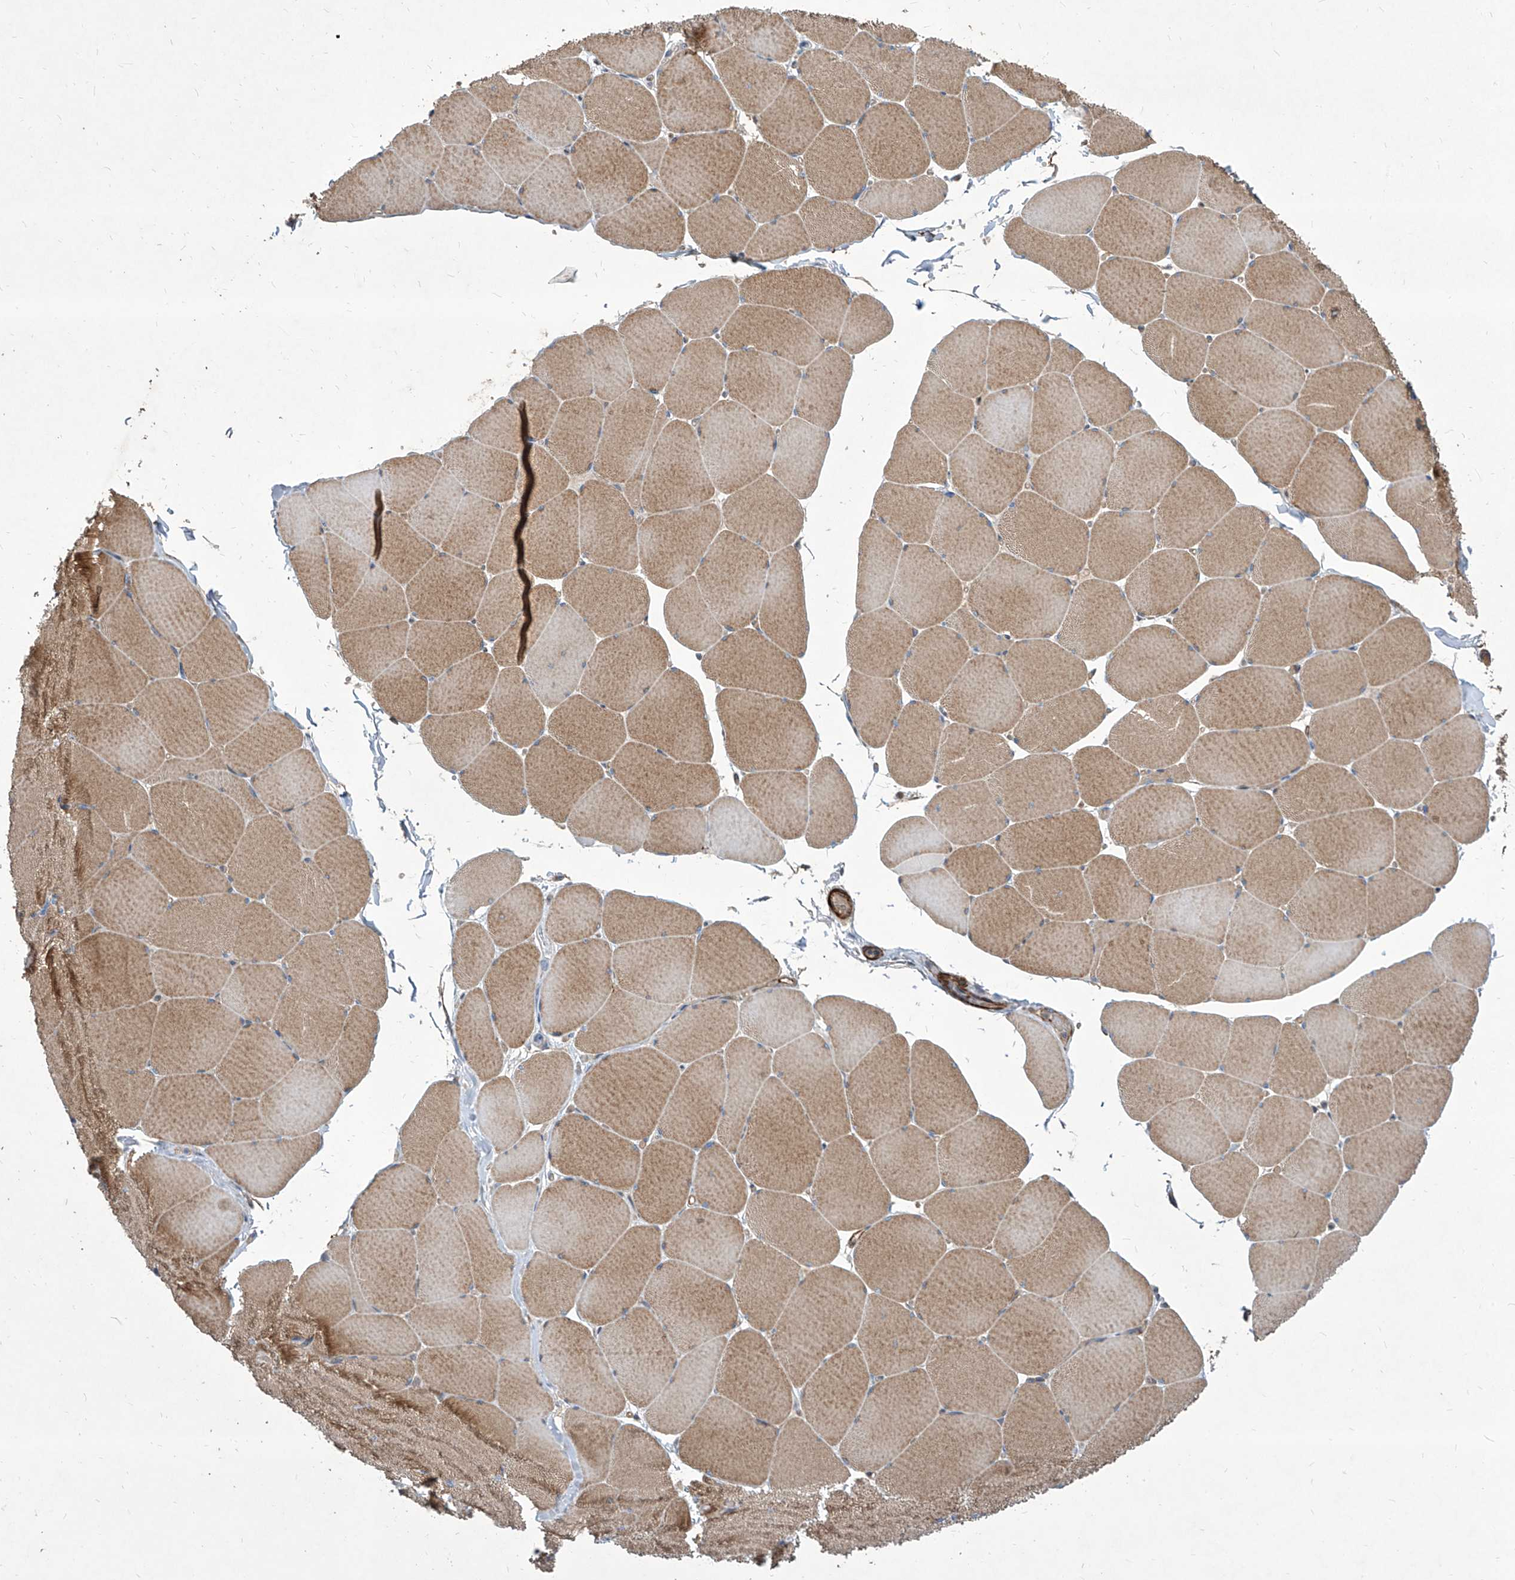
{"staining": {"intensity": "moderate", "quantity": ">75%", "location": "cytoplasmic/membranous"}, "tissue": "skeletal muscle", "cell_type": "Myocytes", "image_type": "normal", "snomed": [{"axis": "morphology", "description": "Normal tissue, NOS"}, {"axis": "topography", "description": "Skeletal muscle"}, {"axis": "topography", "description": "Head-Neck"}], "caption": "Immunohistochemistry (IHC) micrograph of normal human skeletal muscle stained for a protein (brown), which exhibits medium levels of moderate cytoplasmic/membranous positivity in approximately >75% of myocytes.", "gene": "FAM83B", "patient": {"sex": "male", "age": 66}}